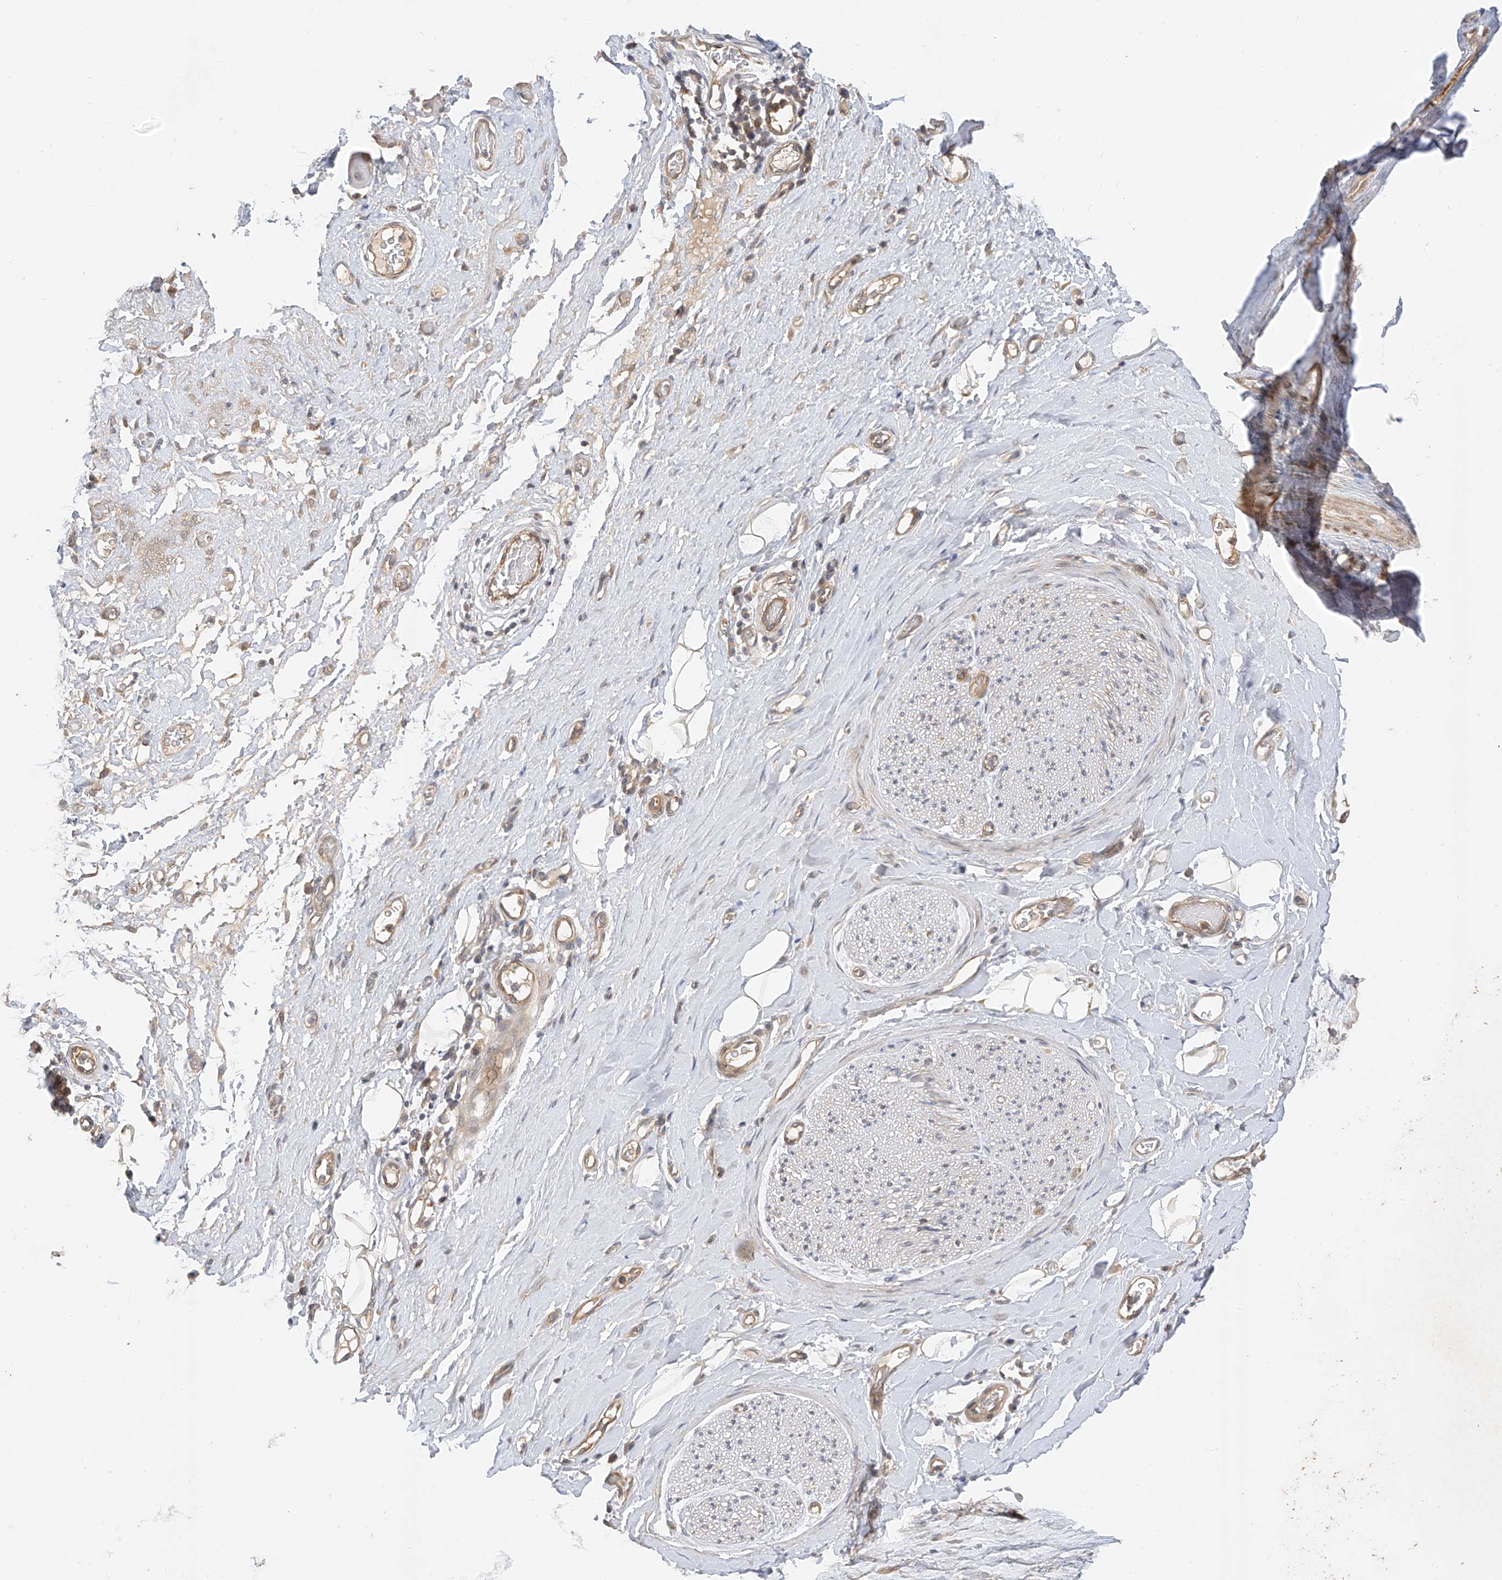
{"staining": {"intensity": "negative", "quantity": "none", "location": "none"}, "tissue": "adipose tissue", "cell_type": "Adipocytes", "image_type": "normal", "snomed": [{"axis": "morphology", "description": "Normal tissue, NOS"}, {"axis": "morphology", "description": "Adenocarcinoma, NOS"}, {"axis": "topography", "description": "Esophagus"}, {"axis": "topography", "description": "Stomach, upper"}, {"axis": "topography", "description": "Peripheral nerve tissue"}], "caption": "Immunohistochemistry (IHC) of benign adipose tissue reveals no positivity in adipocytes. (DAB immunohistochemistry (IHC) with hematoxylin counter stain).", "gene": "MRTFA", "patient": {"sex": "male", "age": 62}}